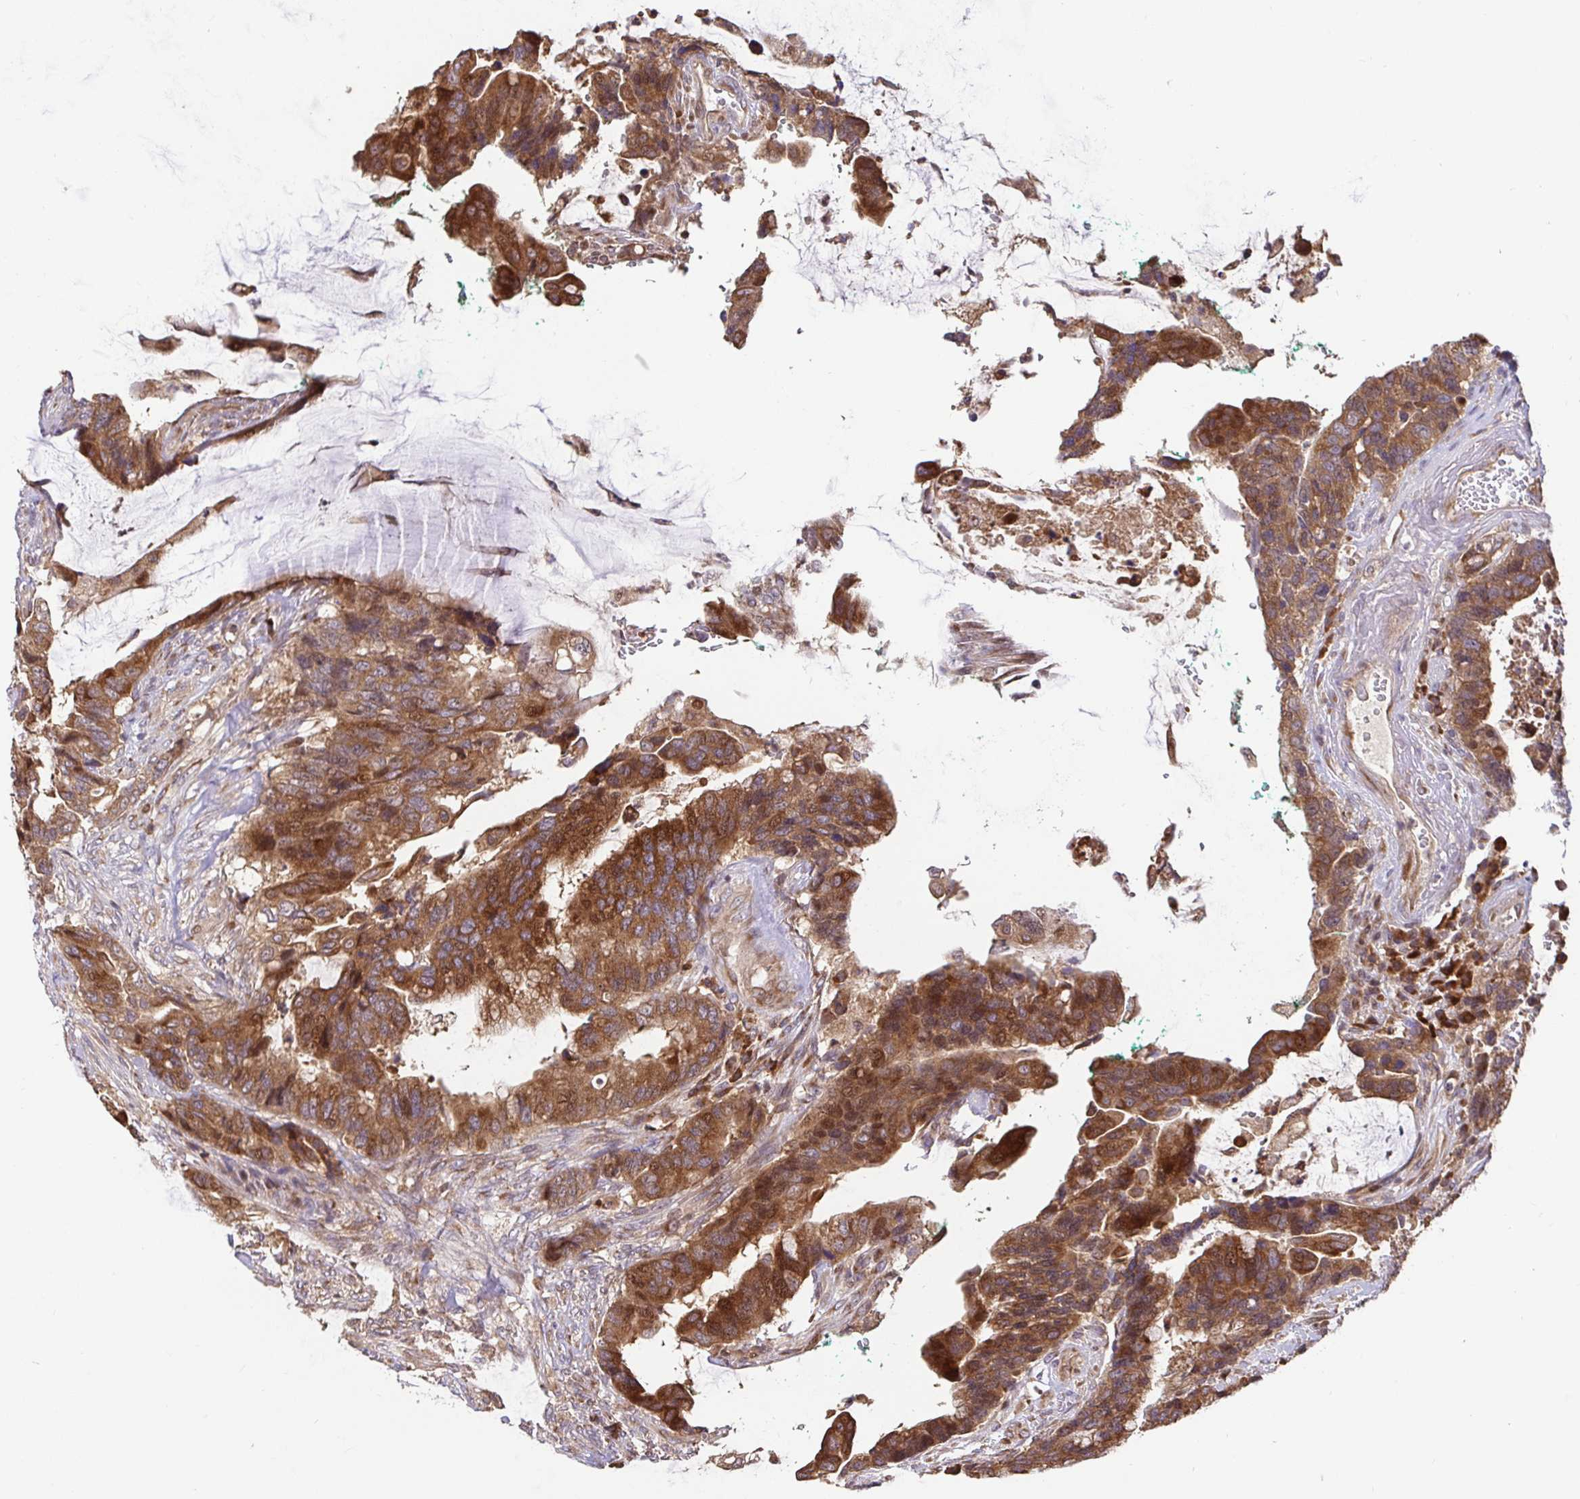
{"staining": {"intensity": "moderate", "quantity": ">75%", "location": "cytoplasmic/membranous"}, "tissue": "colorectal cancer", "cell_type": "Tumor cells", "image_type": "cancer", "snomed": [{"axis": "morphology", "description": "Adenocarcinoma, NOS"}, {"axis": "topography", "description": "Rectum"}], "caption": "Immunohistochemical staining of human colorectal cancer (adenocarcinoma) exhibits medium levels of moderate cytoplasmic/membranous protein positivity in about >75% of tumor cells.", "gene": "ELP1", "patient": {"sex": "female", "age": 59}}